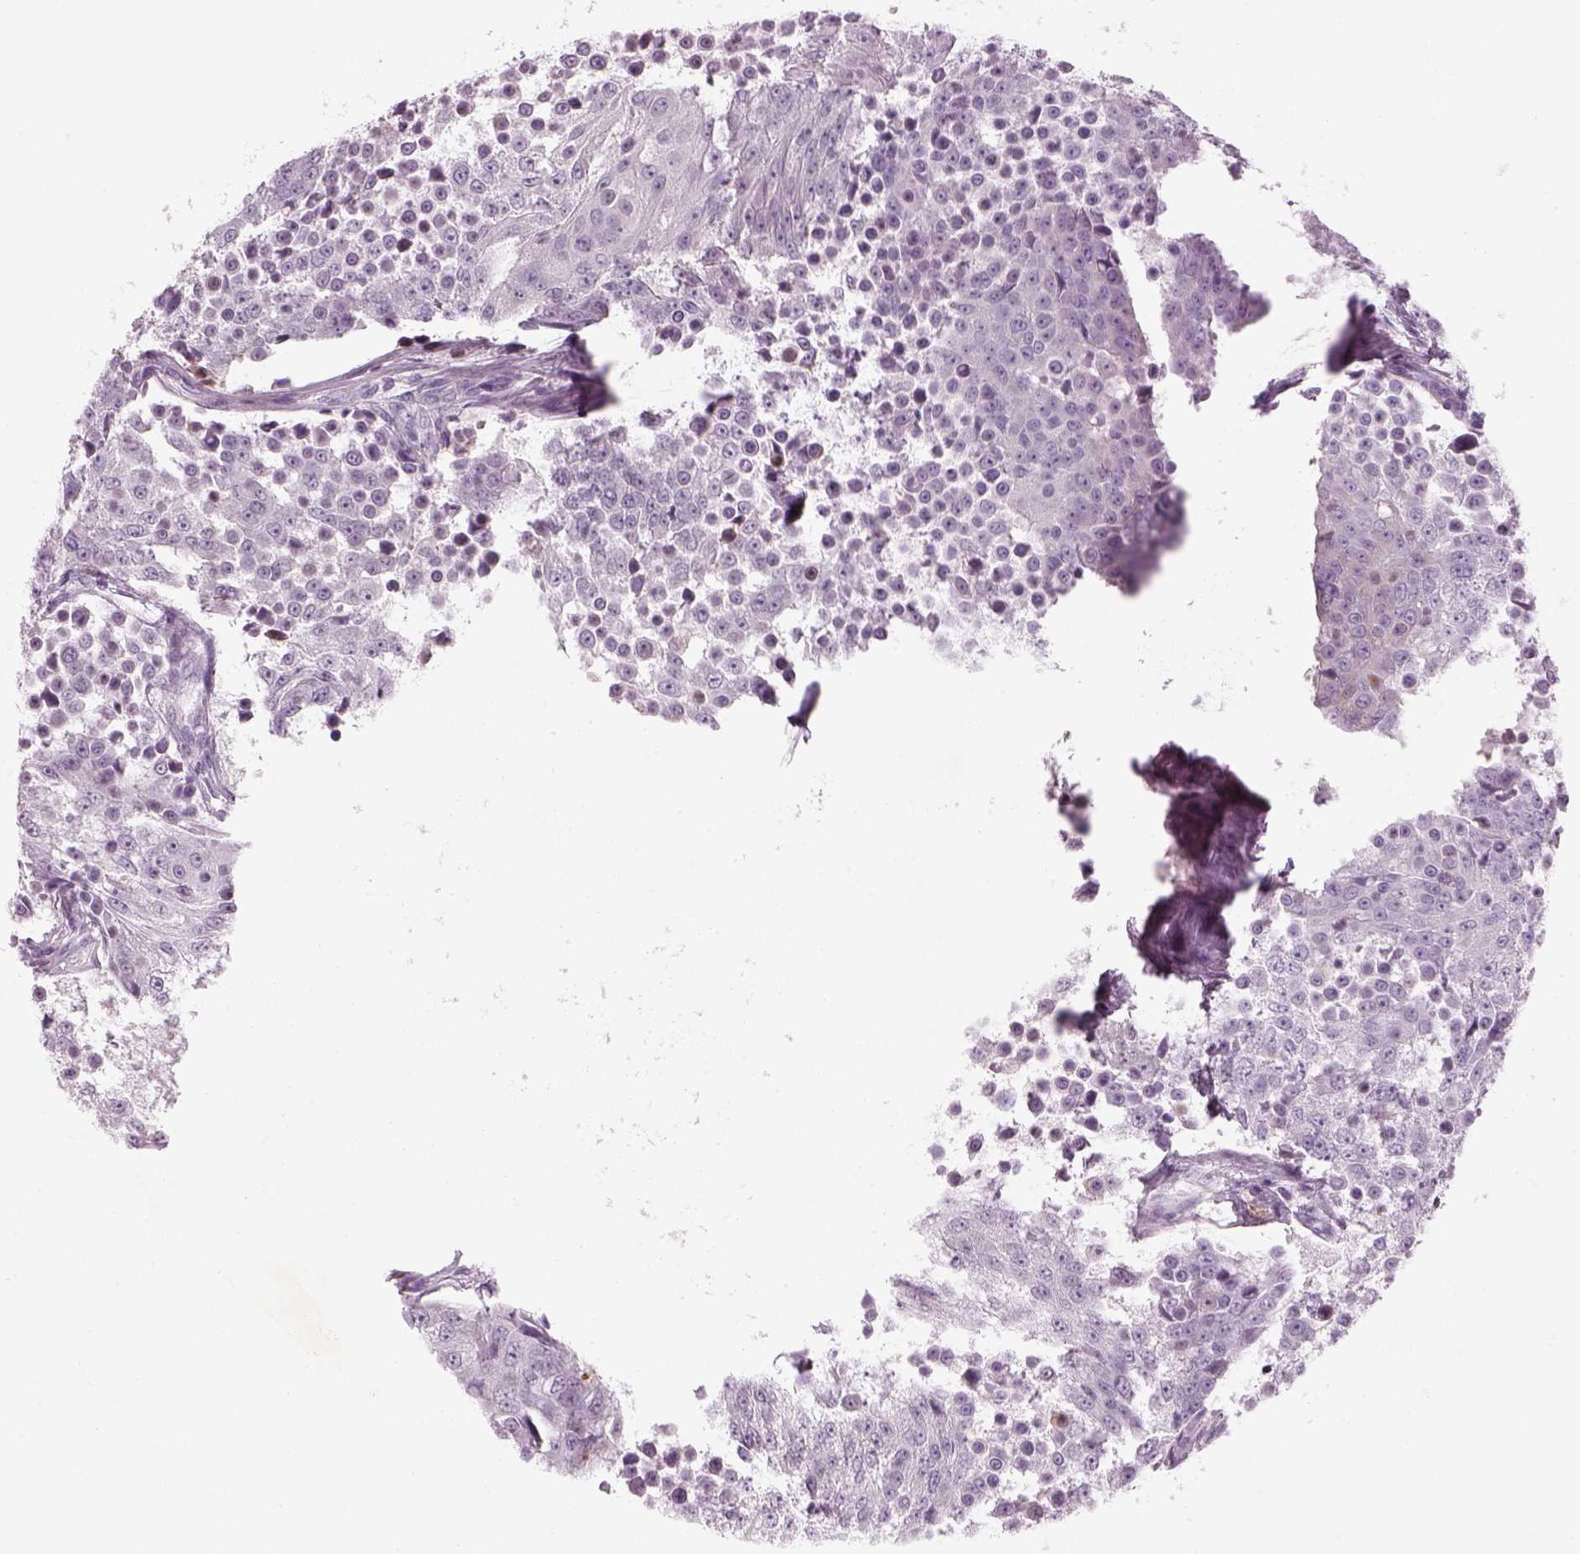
{"staining": {"intensity": "negative", "quantity": "none", "location": "none"}, "tissue": "urothelial cancer", "cell_type": "Tumor cells", "image_type": "cancer", "snomed": [{"axis": "morphology", "description": "Urothelial carcinoma, High grade"}, {"axis": "topography", "description": "Urinary bladder"}], "caption": "This is an immunohistochemistry (IHC) histopathology image of urothelial carcinoma (high-grade). There is no positivity in tumor cells.", "gene": "PABPC1L2B", "patient": {"sex": "female", "age": 63}}